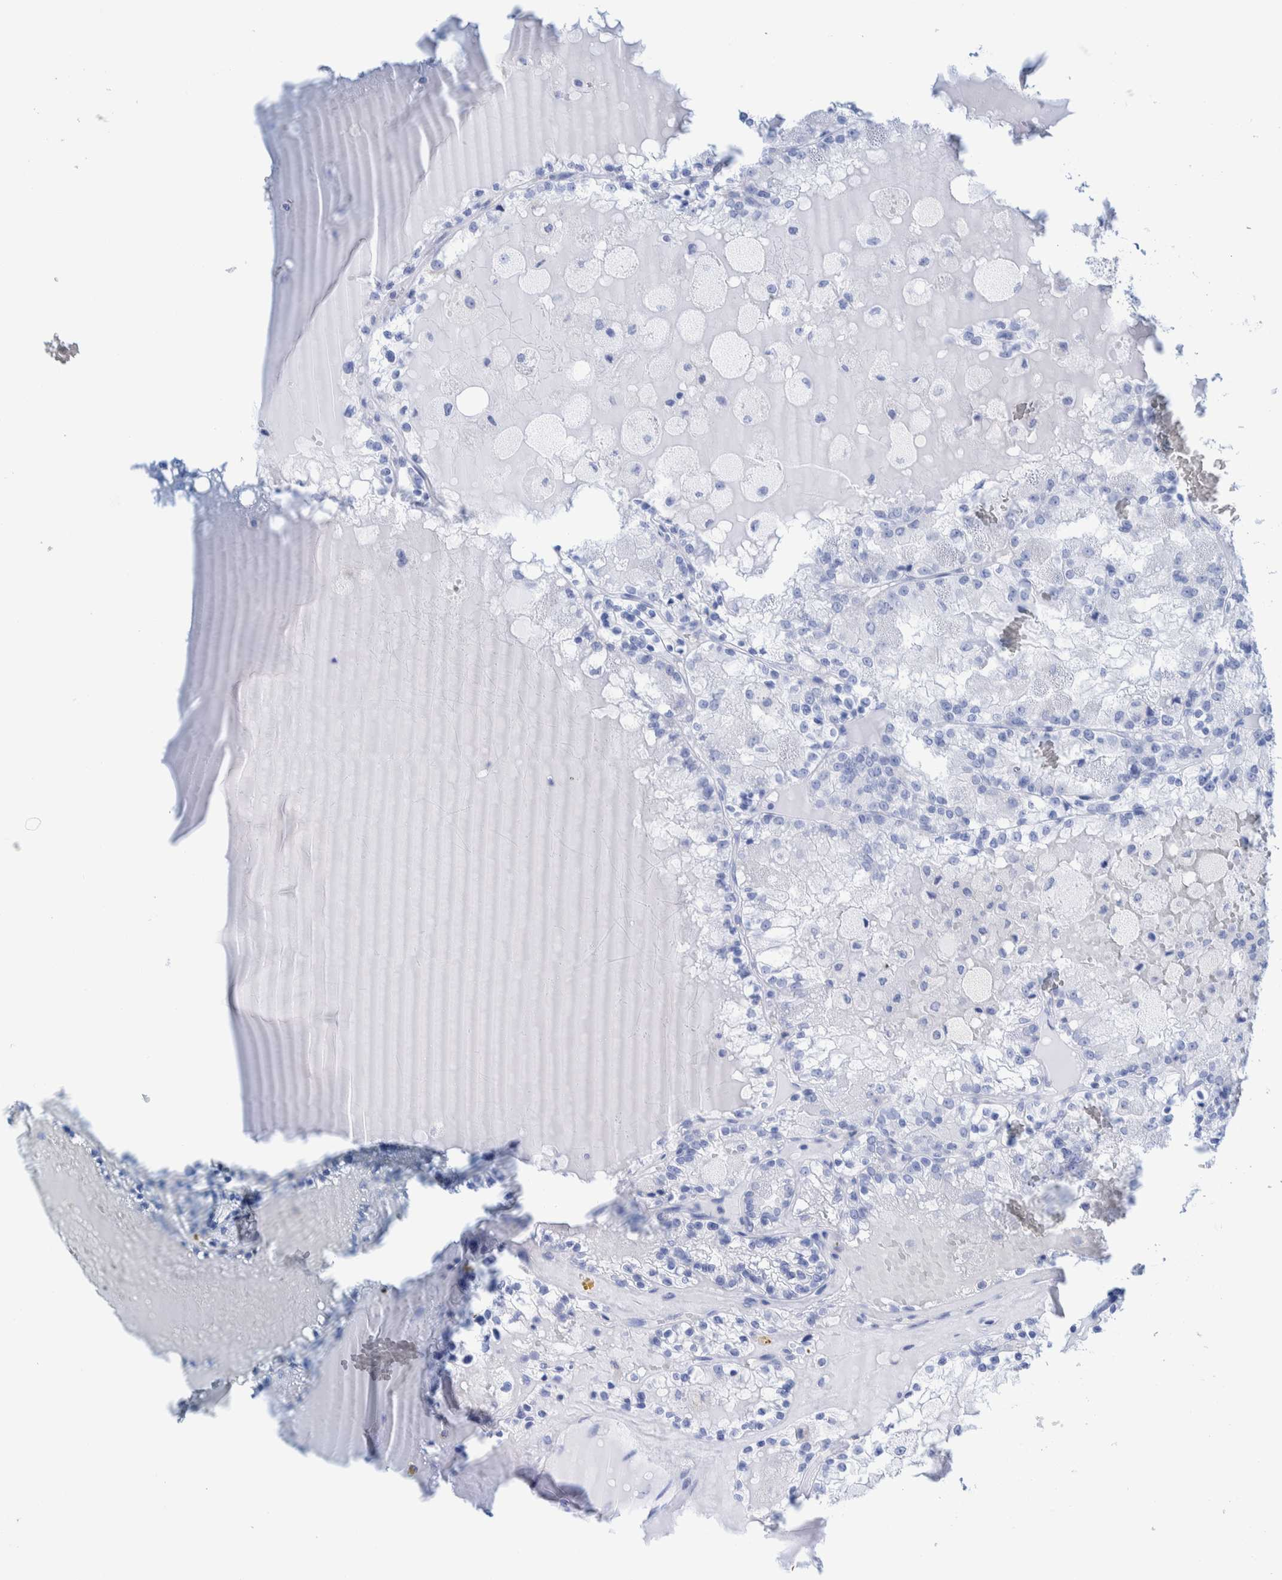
{"staining": {"intensity": "negative", "quantity": "none", "location": "none"}, "tissue": "renal cancer", "cell_type": "Tumor cells", "image_type": "cancer", "snomed": [{"axis": "morphology", "description": "Adenocarcinoma, NOS"}, {"axis": "topography", "description": "Kidney"}], "caption": "DAB immunohistochemical staining of human renal adenocarcinoma exhibits no significant staining in tumor cells.", "gene": "KRT14", "patient": {"sex": "female", "age": 56}}